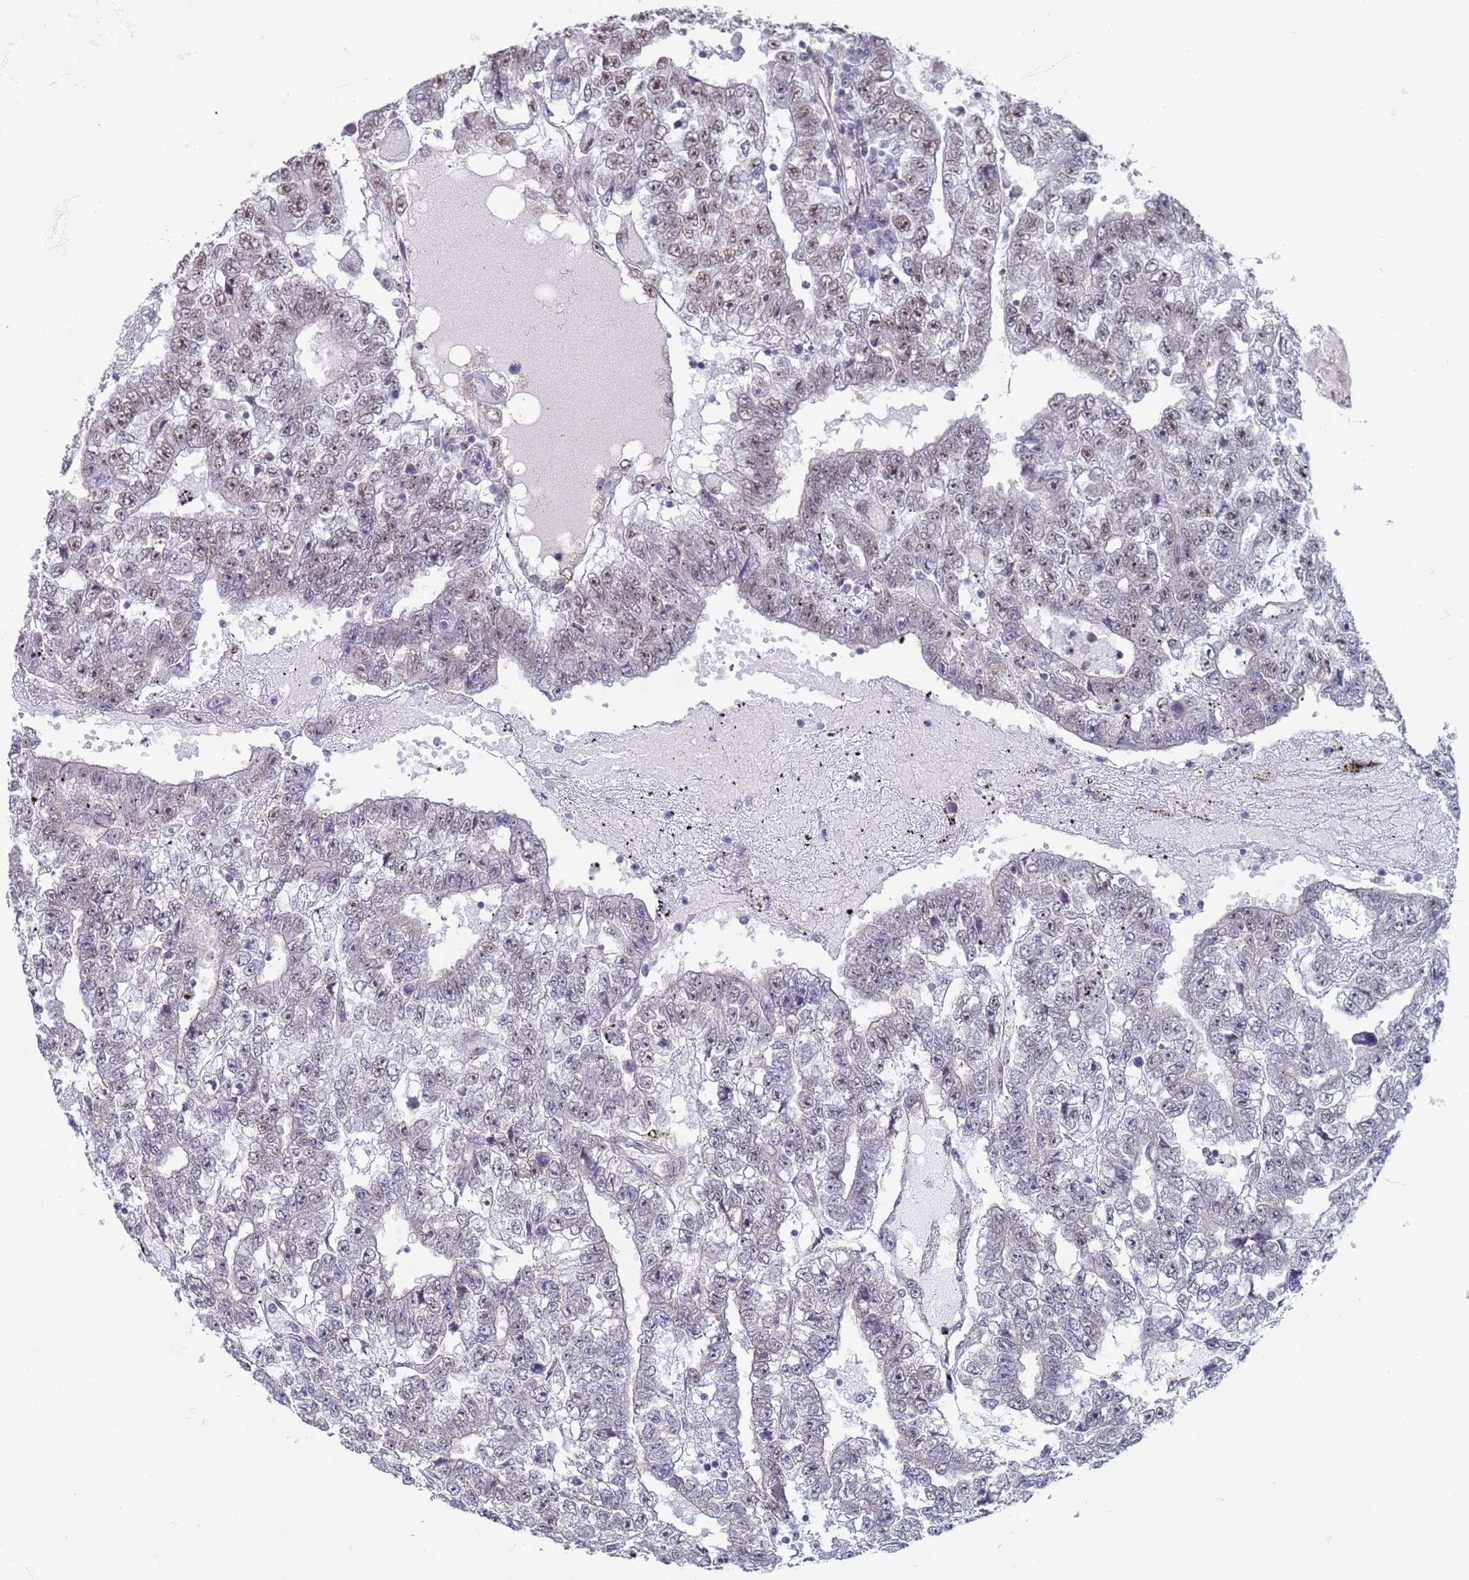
{"staining": {"intensity": "weak", "quantity": "<25%", "location": "nuclear"}, "tissue": "testis cancer", "cell_type": "Tumor cells", "image_type": "cancer", "snomed": [{"axis": "morphology", "description": "Carcinoma, Embryonal, NOS"}, {"axis": "topography", "description": "Testis"}], "caption": "DAB immunohistochemical staining of embryonal carcinoma (testis) shows no significant positivity in tumor cells.", "gene": "SAE1", "patient": {"sex": "male", "age": 25}}